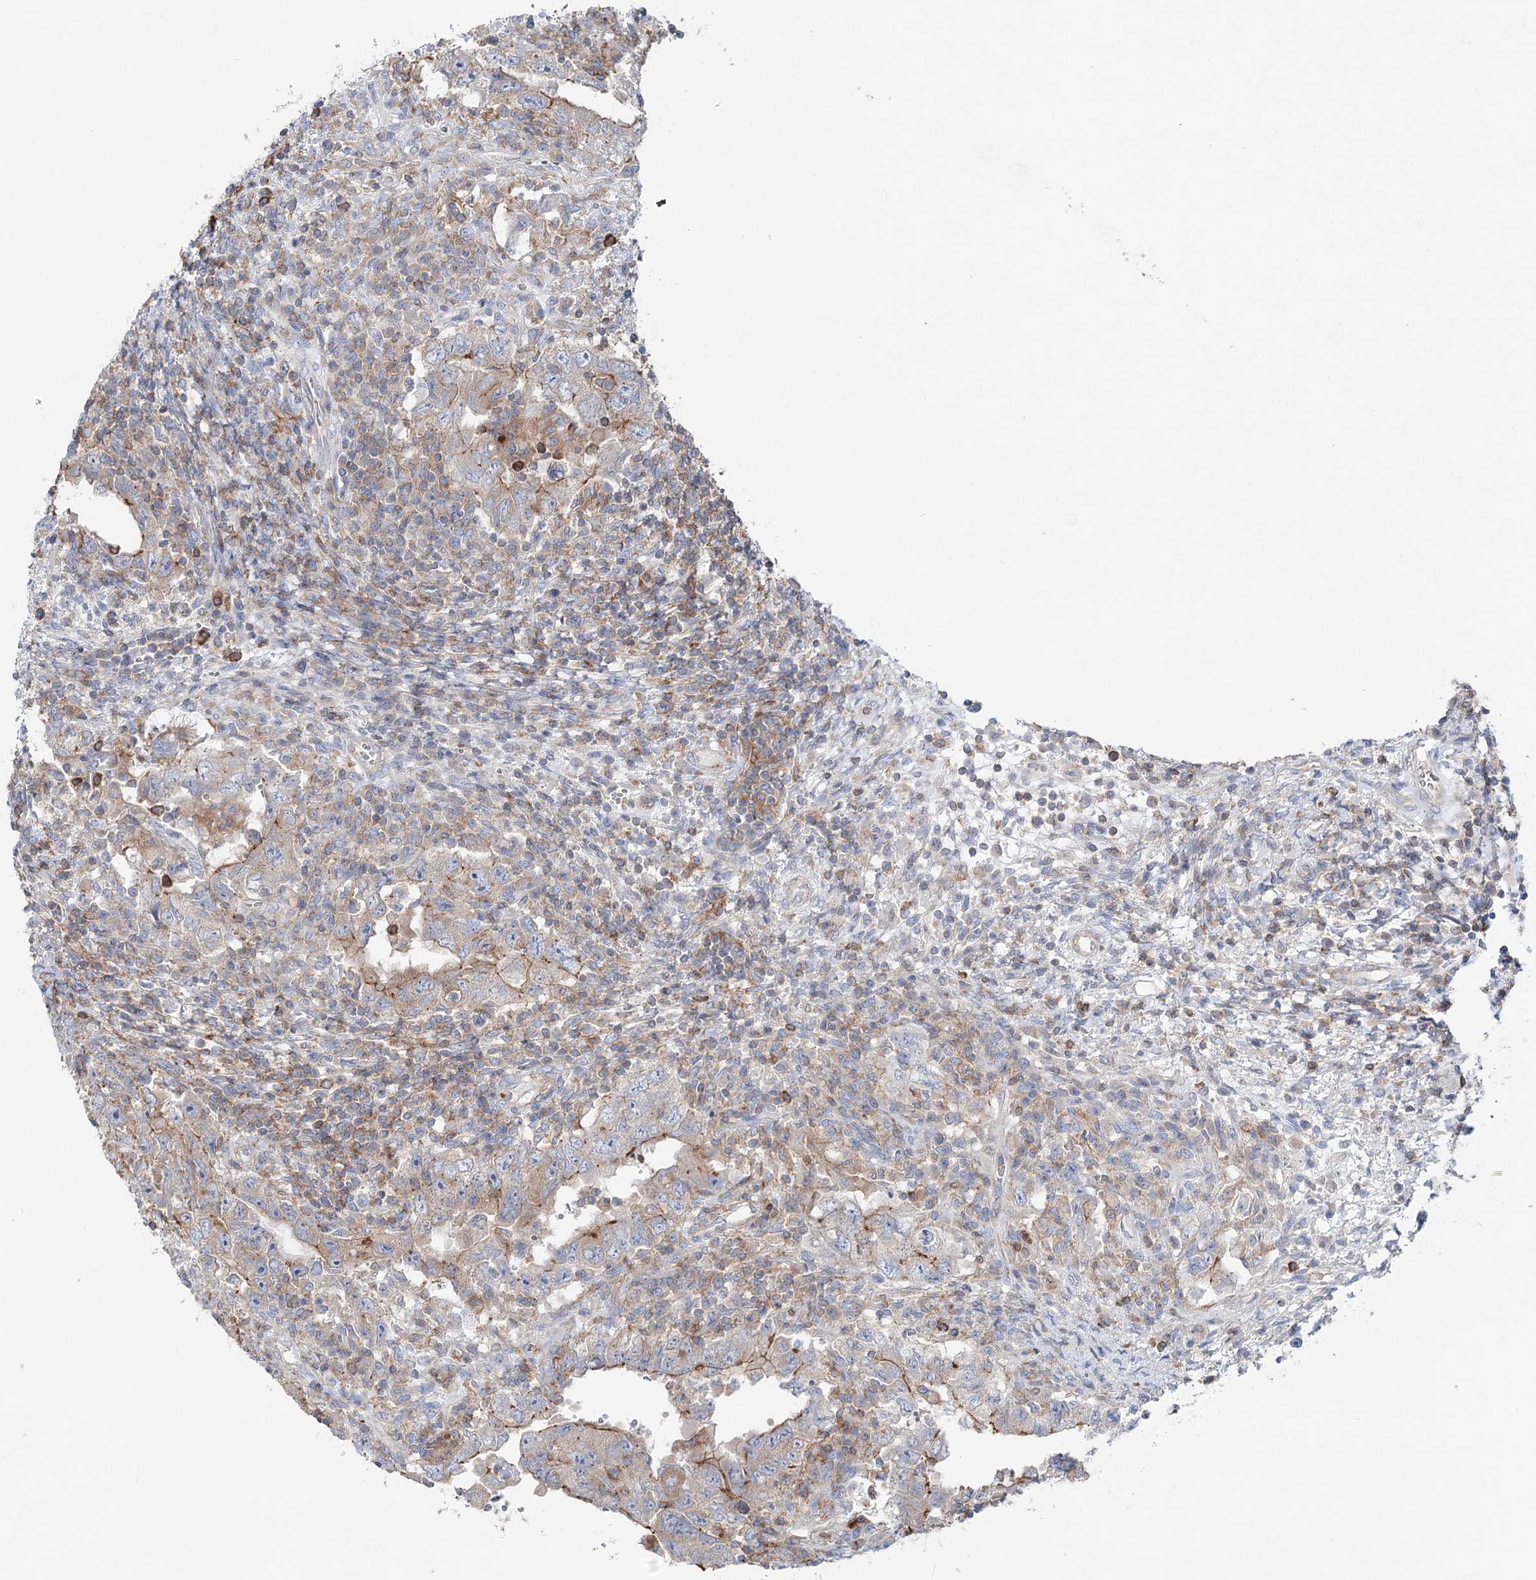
{"staining": {"intensity": "moderate", "quantity": "<25%", "location": "cytoplasmic/membranous"}, "tissue": "testis cancer", "cell_type": "Tumor cells", "image_type": "cancer", "snomed": [{"axis": "morphology", "description": "Carcinoma, Embryonal, NOS"}, {"axis": "topography", "description": "Testis"}], "caption": "Testis cancer stained for a protein (brown) demonstrates moderate cytoplasmic/membranous positive staining in about <25% of tumor cells.", "gene": "LARP1B", "patient": {"sex": "male", "age": 26}}